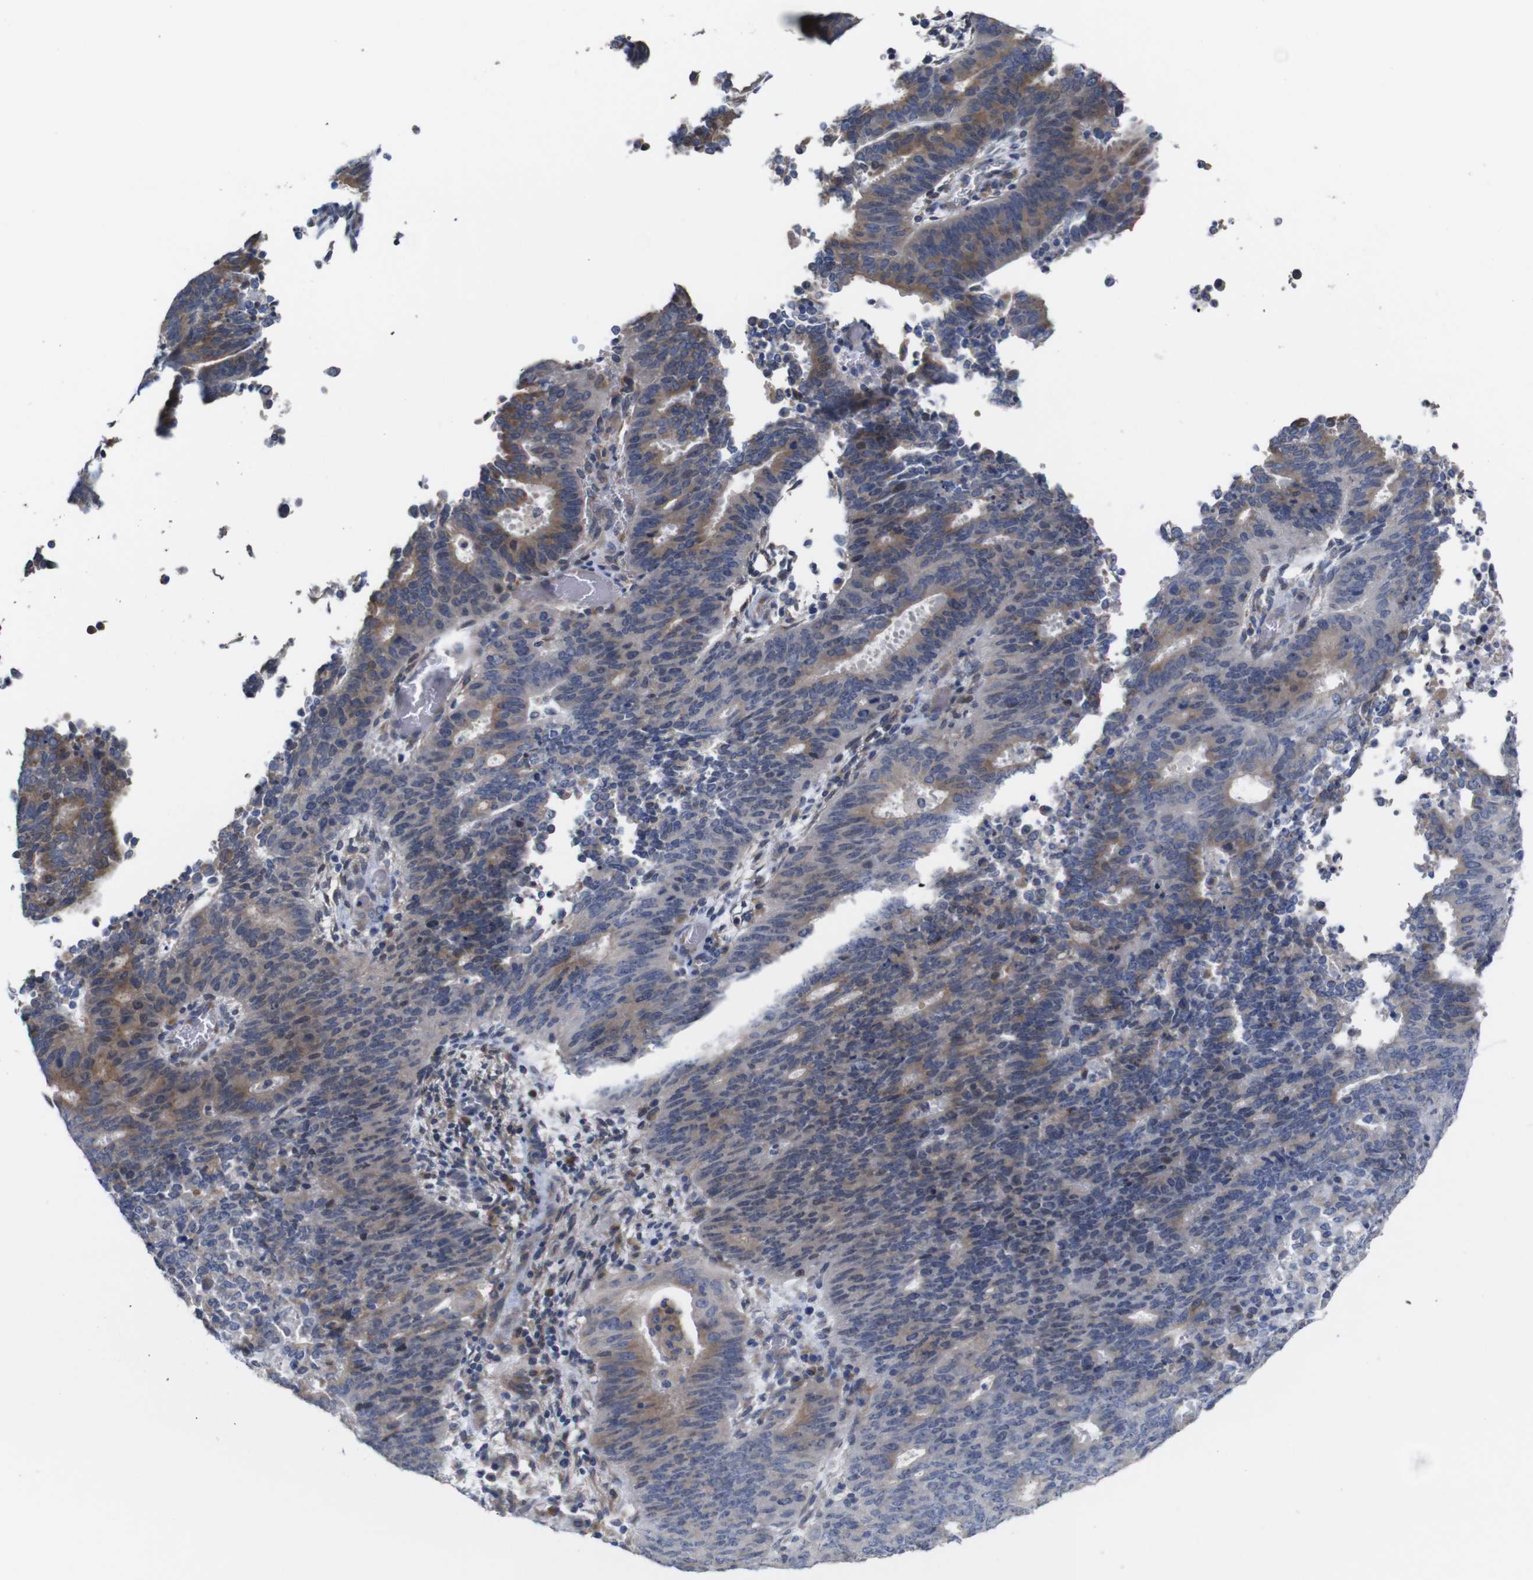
{"staining": {"intensity": "moderate", "quantity": "25%-75%", "location": "cytoplasmic/membranous"}, "tissue": "cervical cancer", "cell_type": "Tumor cells", "image_type": "cancer", "snomed": [{"axis": "morphology", "description": "Adenocarcinoma, NOS"}, {"axis": "topography", "description": "Cervix"}], "caption": "A high-resolution histopathology image shows immunohistochemistry (IHC) staining of cervical cancer, which displays moderate cytoplasmic/membranous expression in approximately 25%-75% of tumor cells. (DAB (3,3'-diaminobenzidine) IHC with brightfield microscopy, high magnification).", "gene": "TCEAL9", "patient": {"sex": "female", "age": 44}}